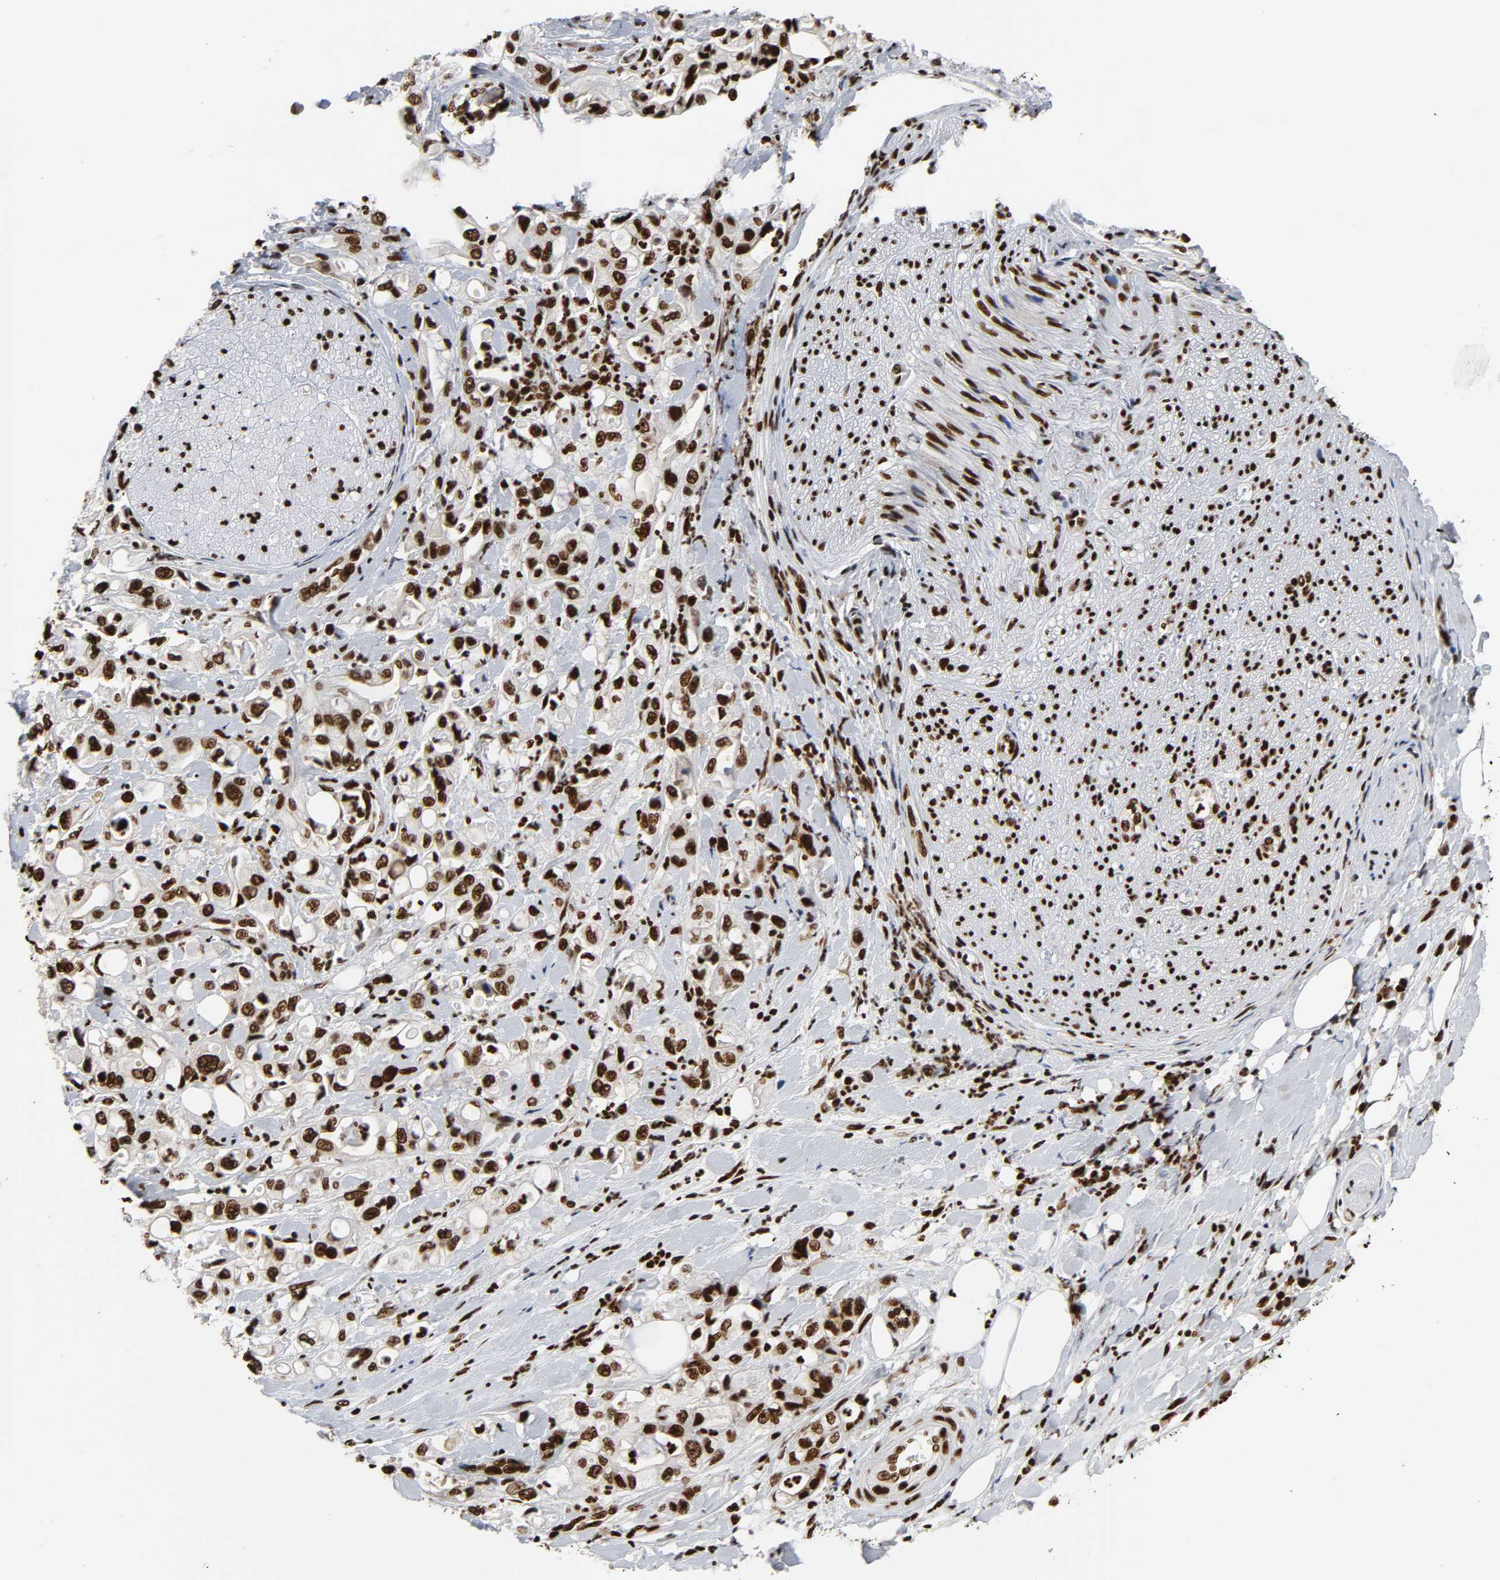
{"staining": {"intensity": "strong", "quantity": ">75%", "location": "nuclear"}, "tissue": "pancreatic cancer", "cell_type": "Tumor cells", "image_type": "cancer", "snomed": [{"axis": "morphology", "description": "Adenocarcinoma, NOS"}, {"axis": "topography", "description": "Pancreas"}], "caption": "Strong nuclear protein staining is identified in approximately >75% of tumor cells in pancreatic cancer.", "gene": "NFYB", "patient": {"sex": "male", "age": 70}}